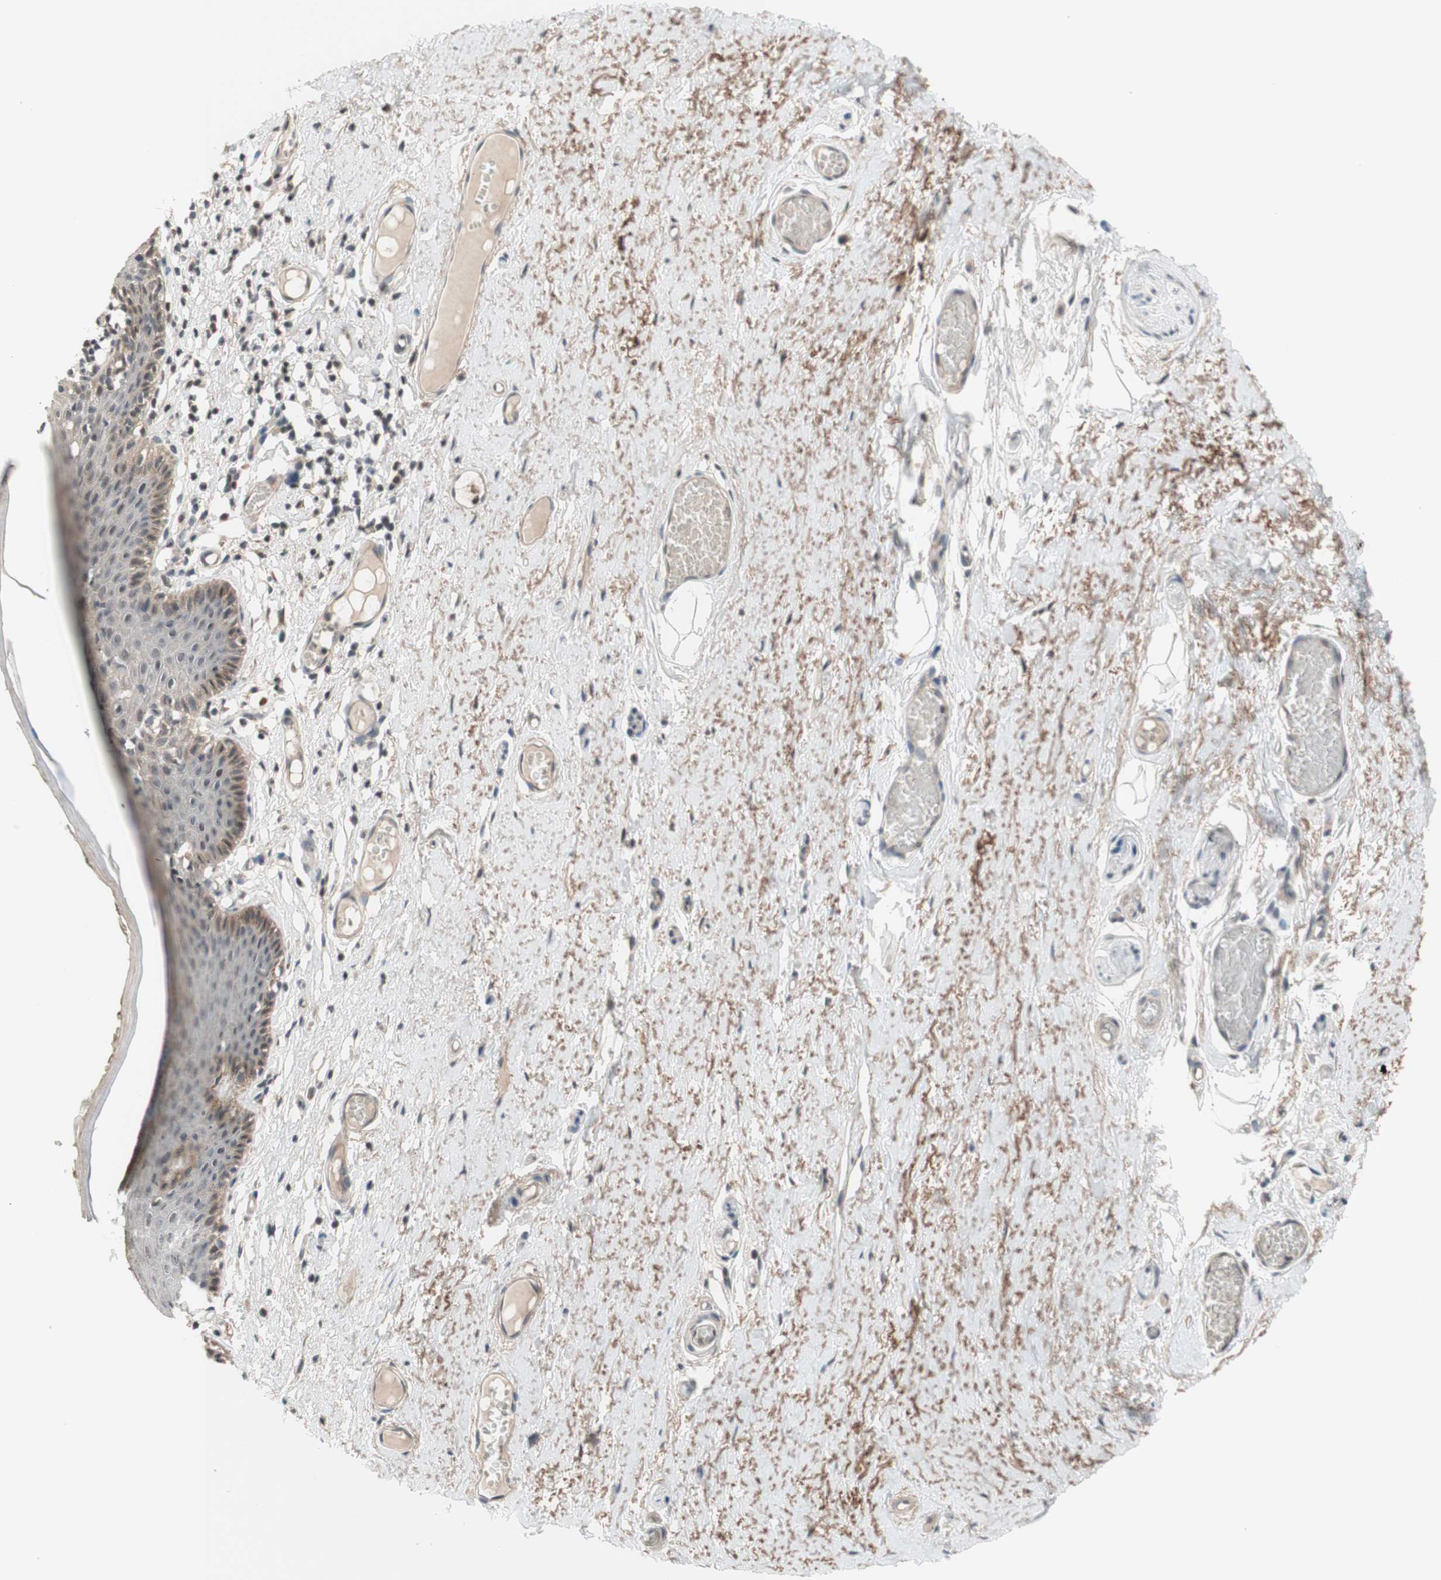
{"staining": {"intensity": "moderate", "quantity": ">75%", "location": "cytoplasmic/membranous"}, "tissue": "skin", "cell_type": "Epidermal cells", "image_type": "normal", "snomed": [{"axis": "morphology", "description": "Normal tissue, NOS"}, {"axis": "topography", "description": "Adipose tissue"}, {"axis": "topography", "description": "Vascular tissue"}, {"axis": "topography", "description": "Anal"}, {"axis": "topography", "description": "Peripheral nerve tissue"}], "caption": "Approximately >75% of epidermal cells in normal human skin show moderate cytoplasmic/membranous protein expression as visualized by brown immunohistochemical staining.", "gene": "CD55", "patient": {"sex": "female", "age": 54}}